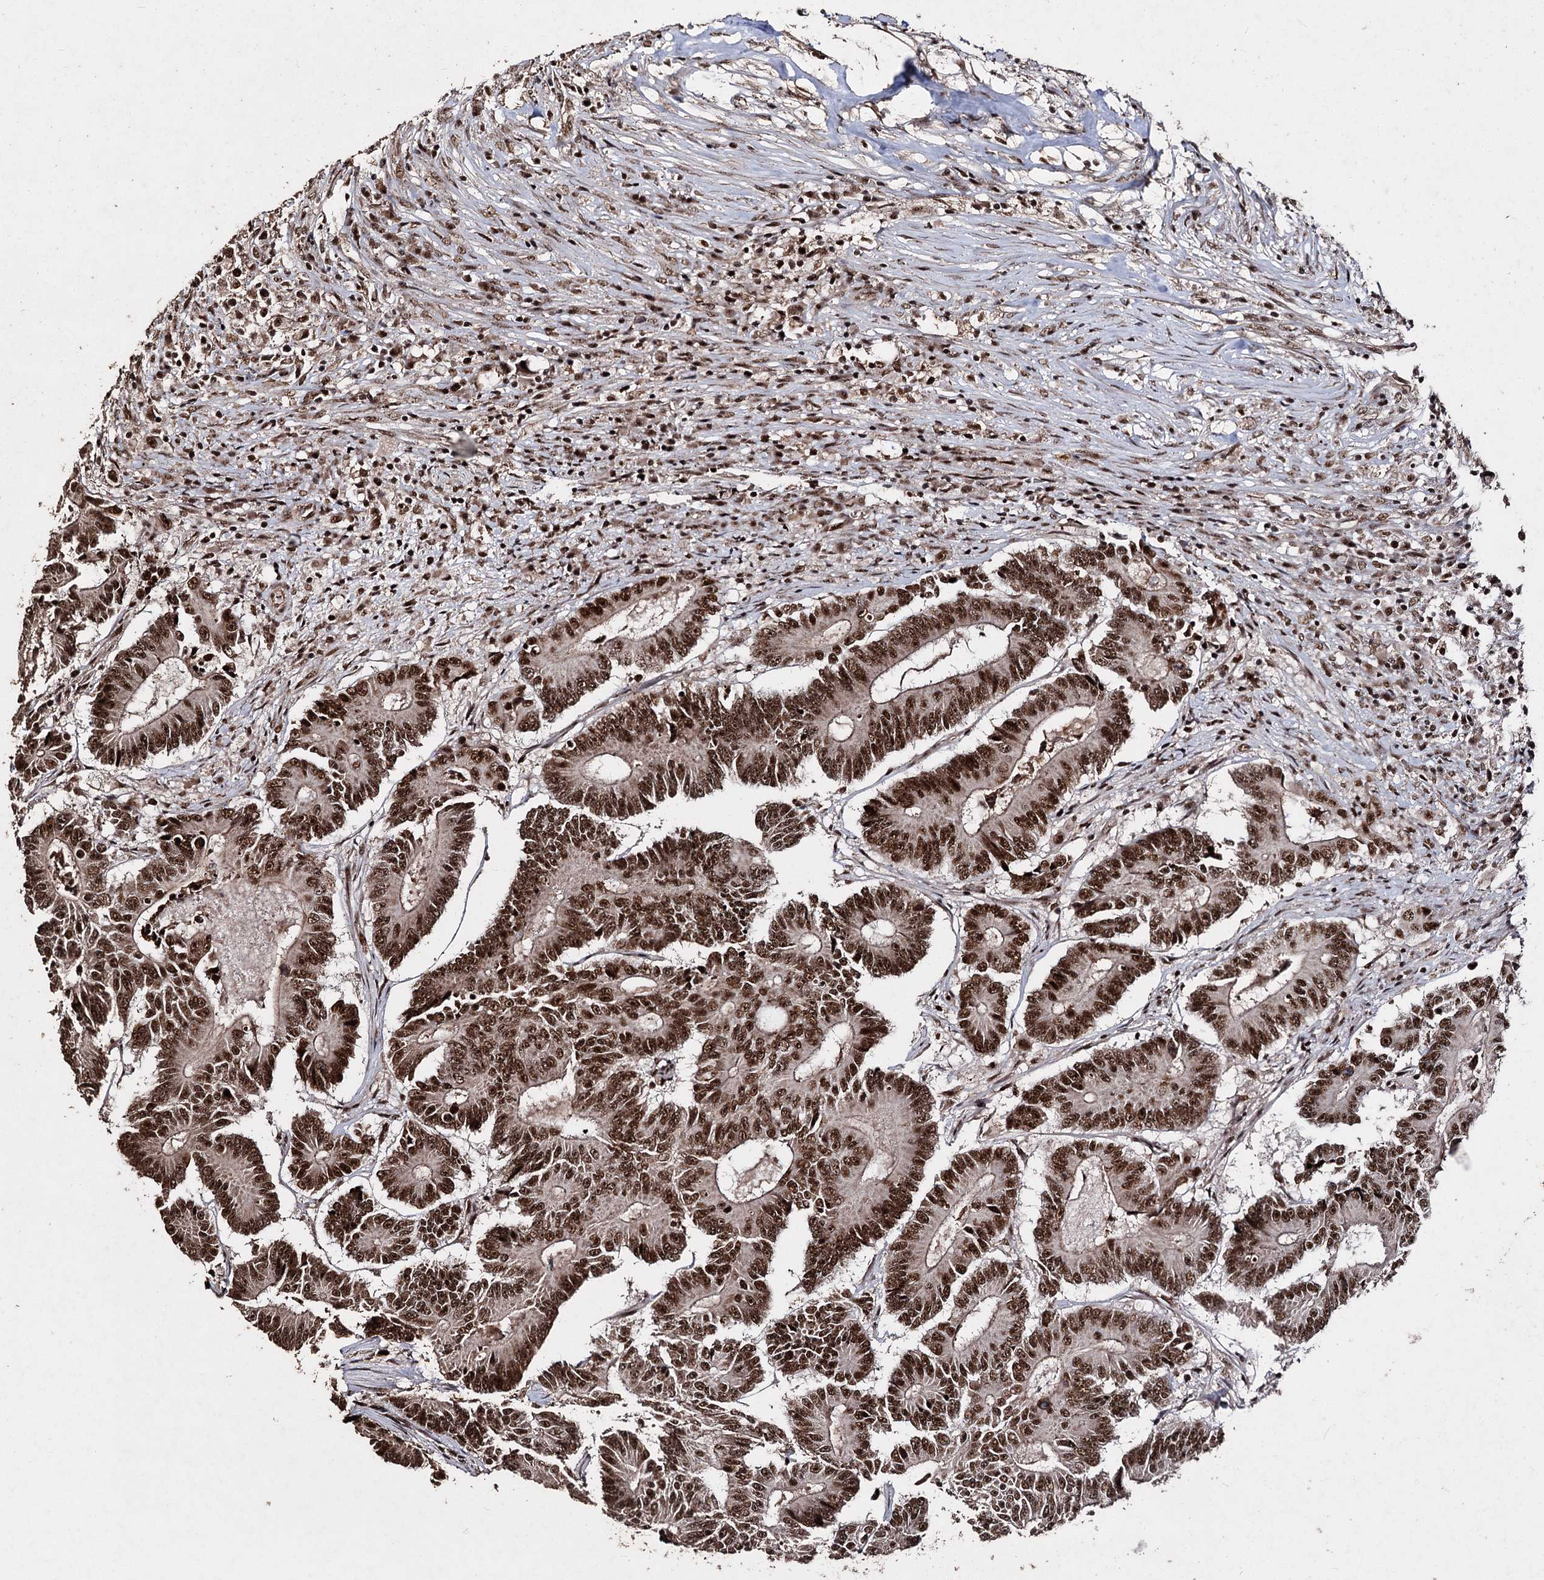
{"staining": {"intensity": "strong", "quantity": ">75%", "location": "nuclear"}, "tissue": "colorectal cancer", "cell_type": "Tumor cells", "image_type": "cancer", "snomed": [{"axis": "morphology", "description": "Adenocarcinoma, NOS"}, {"axis": "topography", "description": "Colon"}], "caption": "IHC of human colorectal cancer (adenocarcinoma) reveals high levels of strong nuclear positivity in approximately >75% of tumor cells. (DAB IHC, brown staining for protein, blue staining for nuclei).", "gene": "U2SURP", "patient": {"sex": "male", "age": 83}}